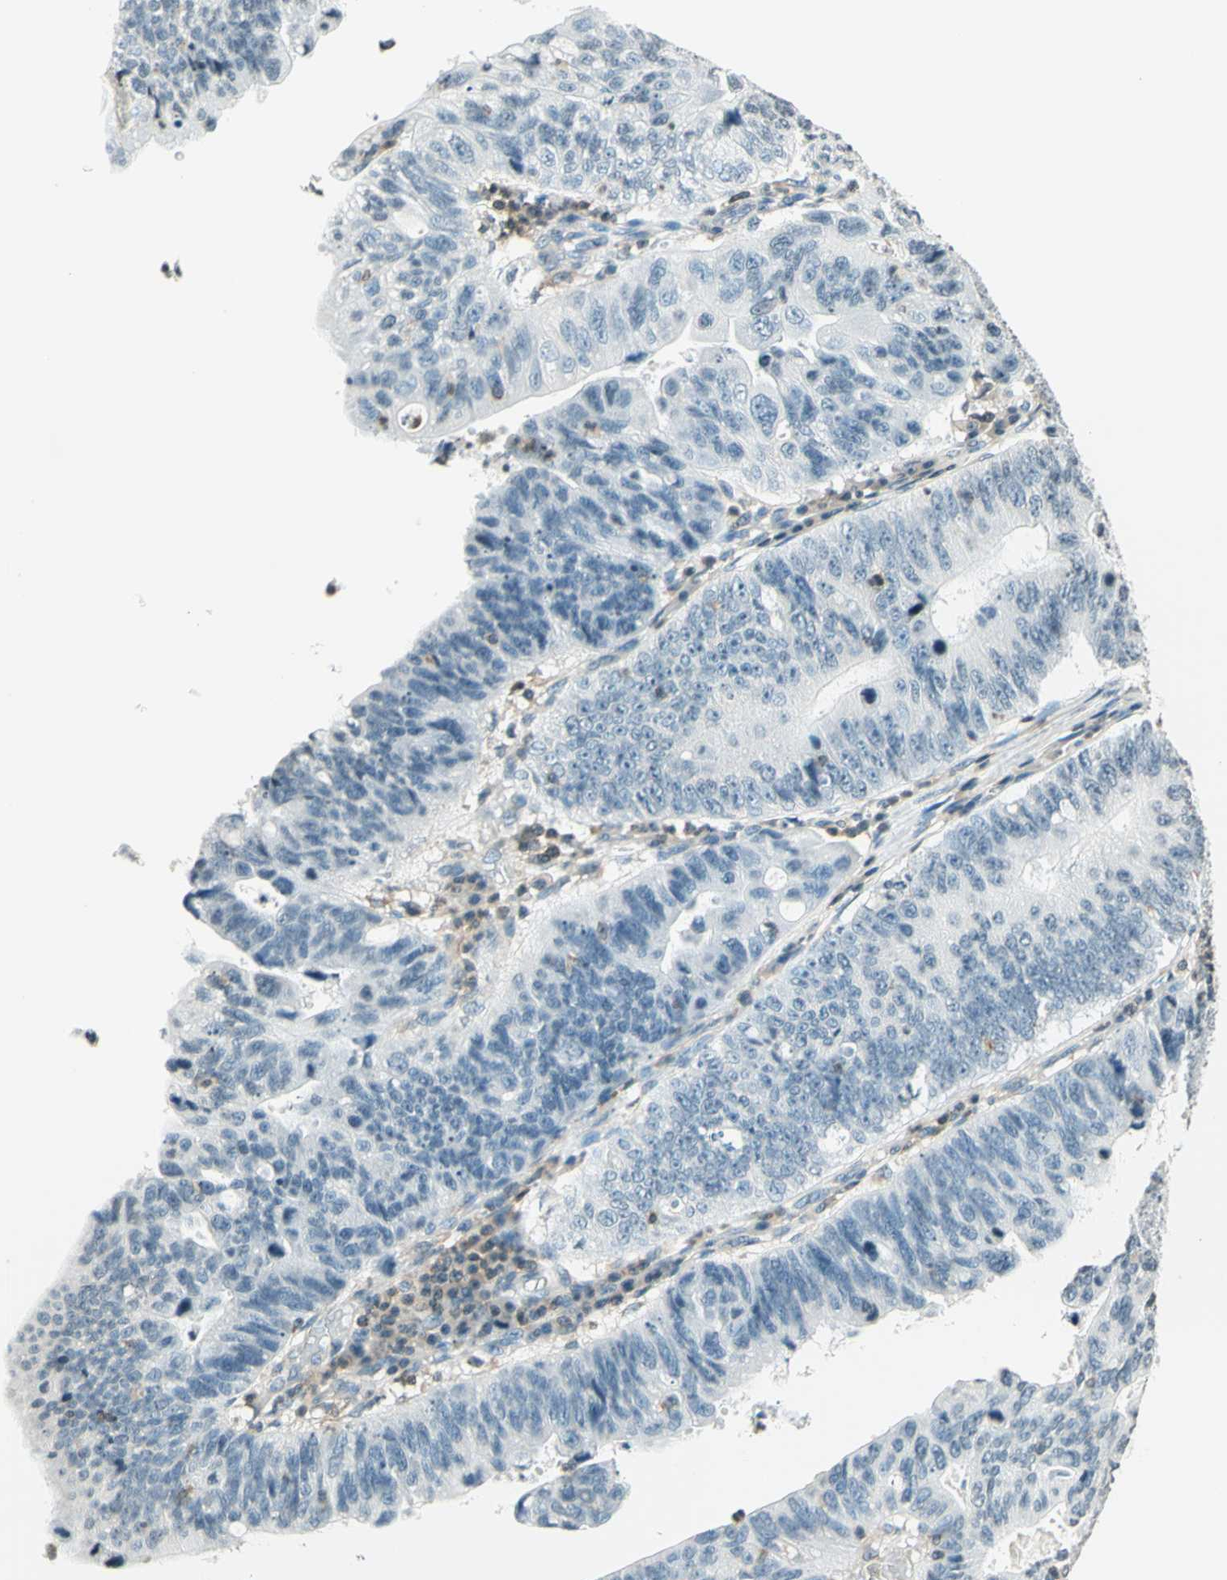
{"staining": {"intensity": "negative", "quantity": "none", "location": "none"}, "tissue": "stomach cancer", "cell_type": "Tumor cells", "image_type": "cancer", "snomed": [{"axis": "morphology", "description": "Adenocarcinoma, NOS"}, {"axis": "topography", "description": "Stomach"}], "caption": "Immunohistochemistry (IHC) photomicrograph of human stomach adenocarcinoma stained for a protein (brown), which displays no staining in tumor cells.", "gene": "WIPF1", "patient": {"sex": "male", "age": 59}}